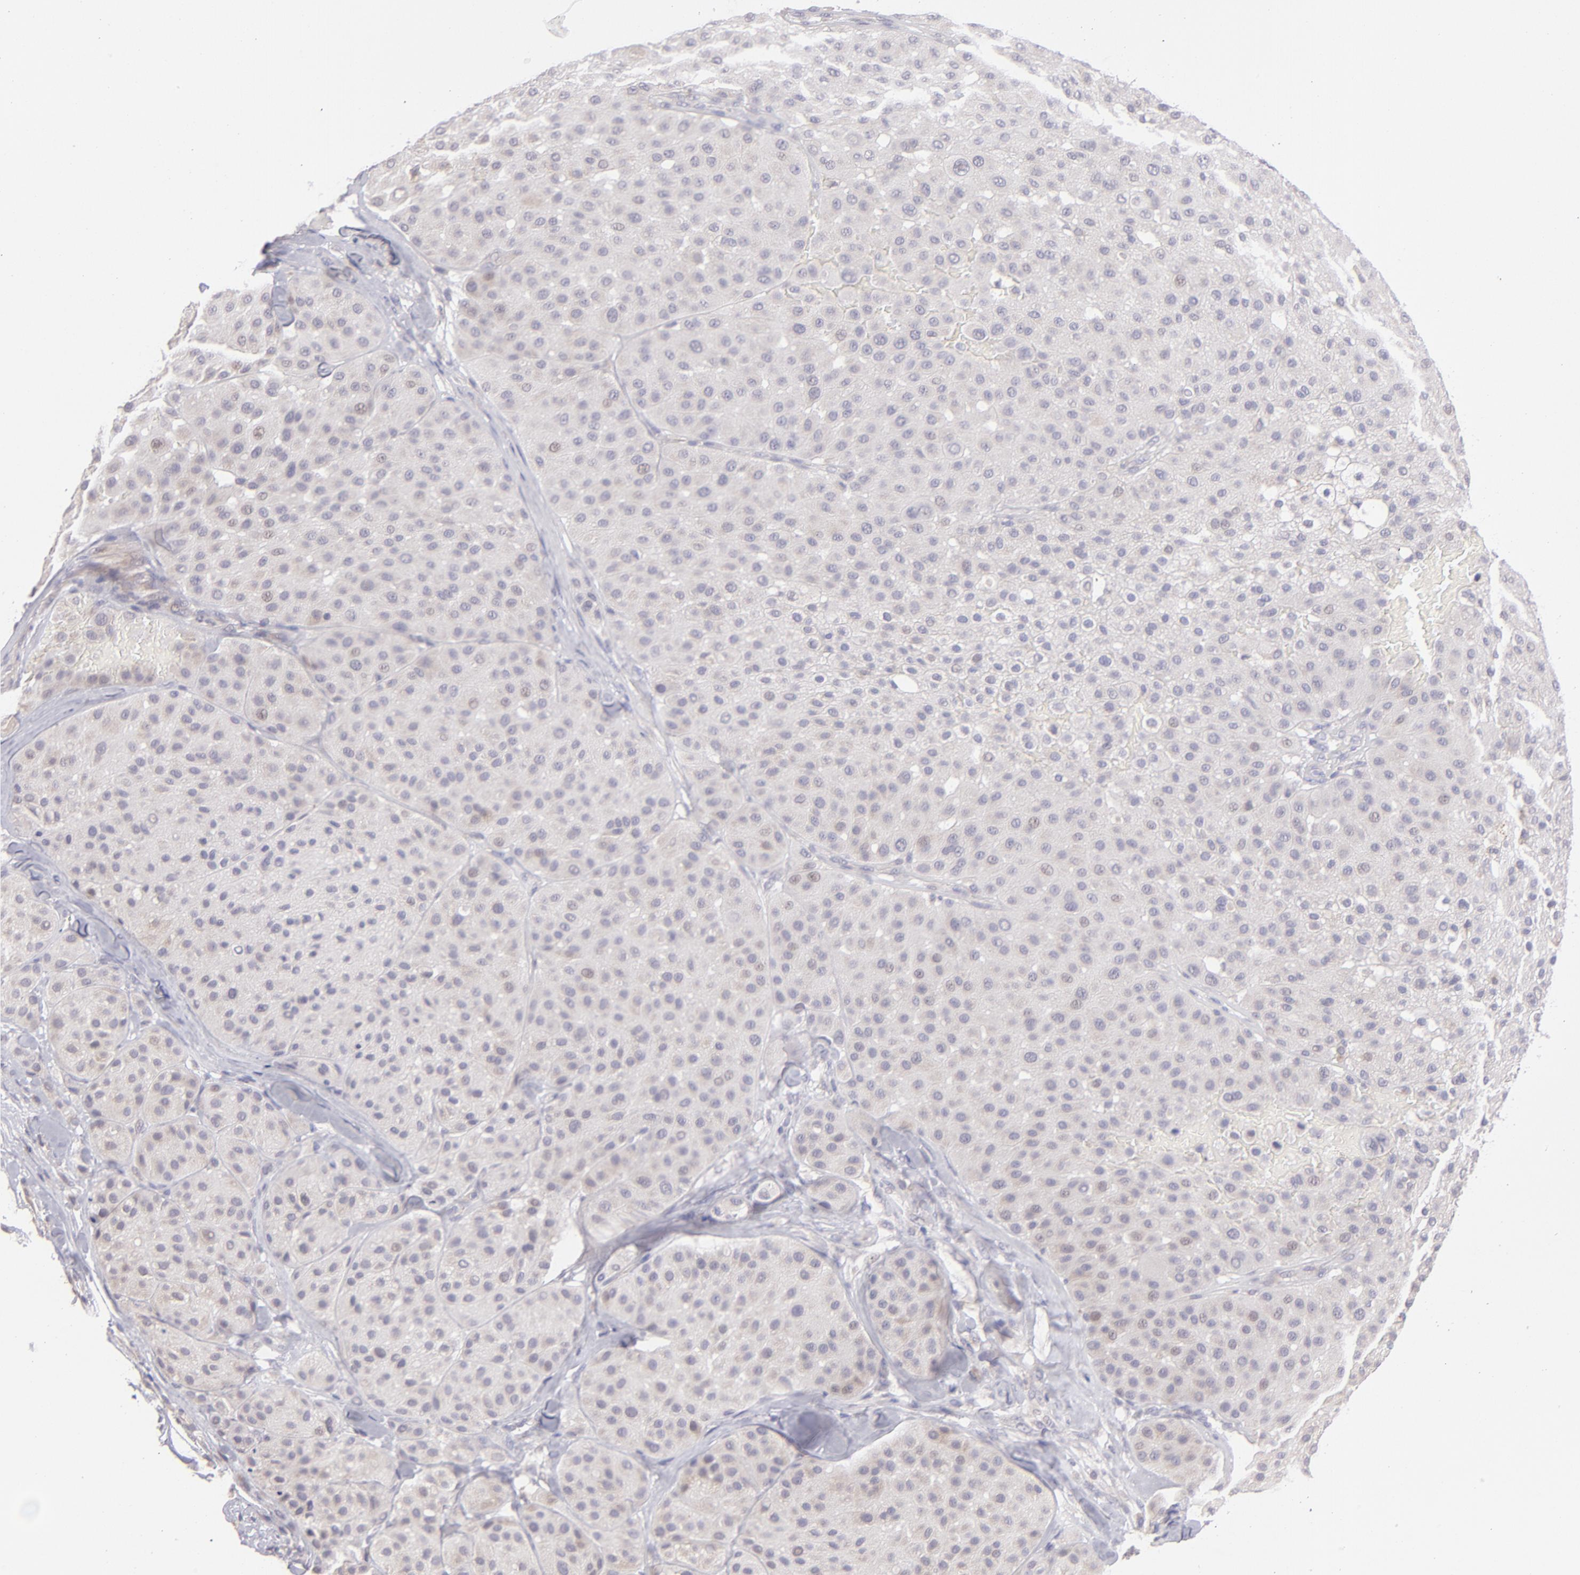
{"staining": {"intensity": "negative", "quantity": "none", "location": "none"}, "tissue": "melanoma", "cell_type": "Tumor cells", "image_type": "cancer", "snomed": [{"axis": "morphology", "description": "Normal tissue, NOS"}, {"axis": "morphology", "description": "Malignant melanoma, Metastatic site"}, {"axis": "topography", "description": "Skin"}], "caption": "Immunohistochemical staining of human melanoma reveals no significant positivity in tumor cells. (Immunohistochemistry (ihc), brightfield microscopy, high magnification).", "gene": "TRAF3", "patient": {"sex": "male", "age": 41}}